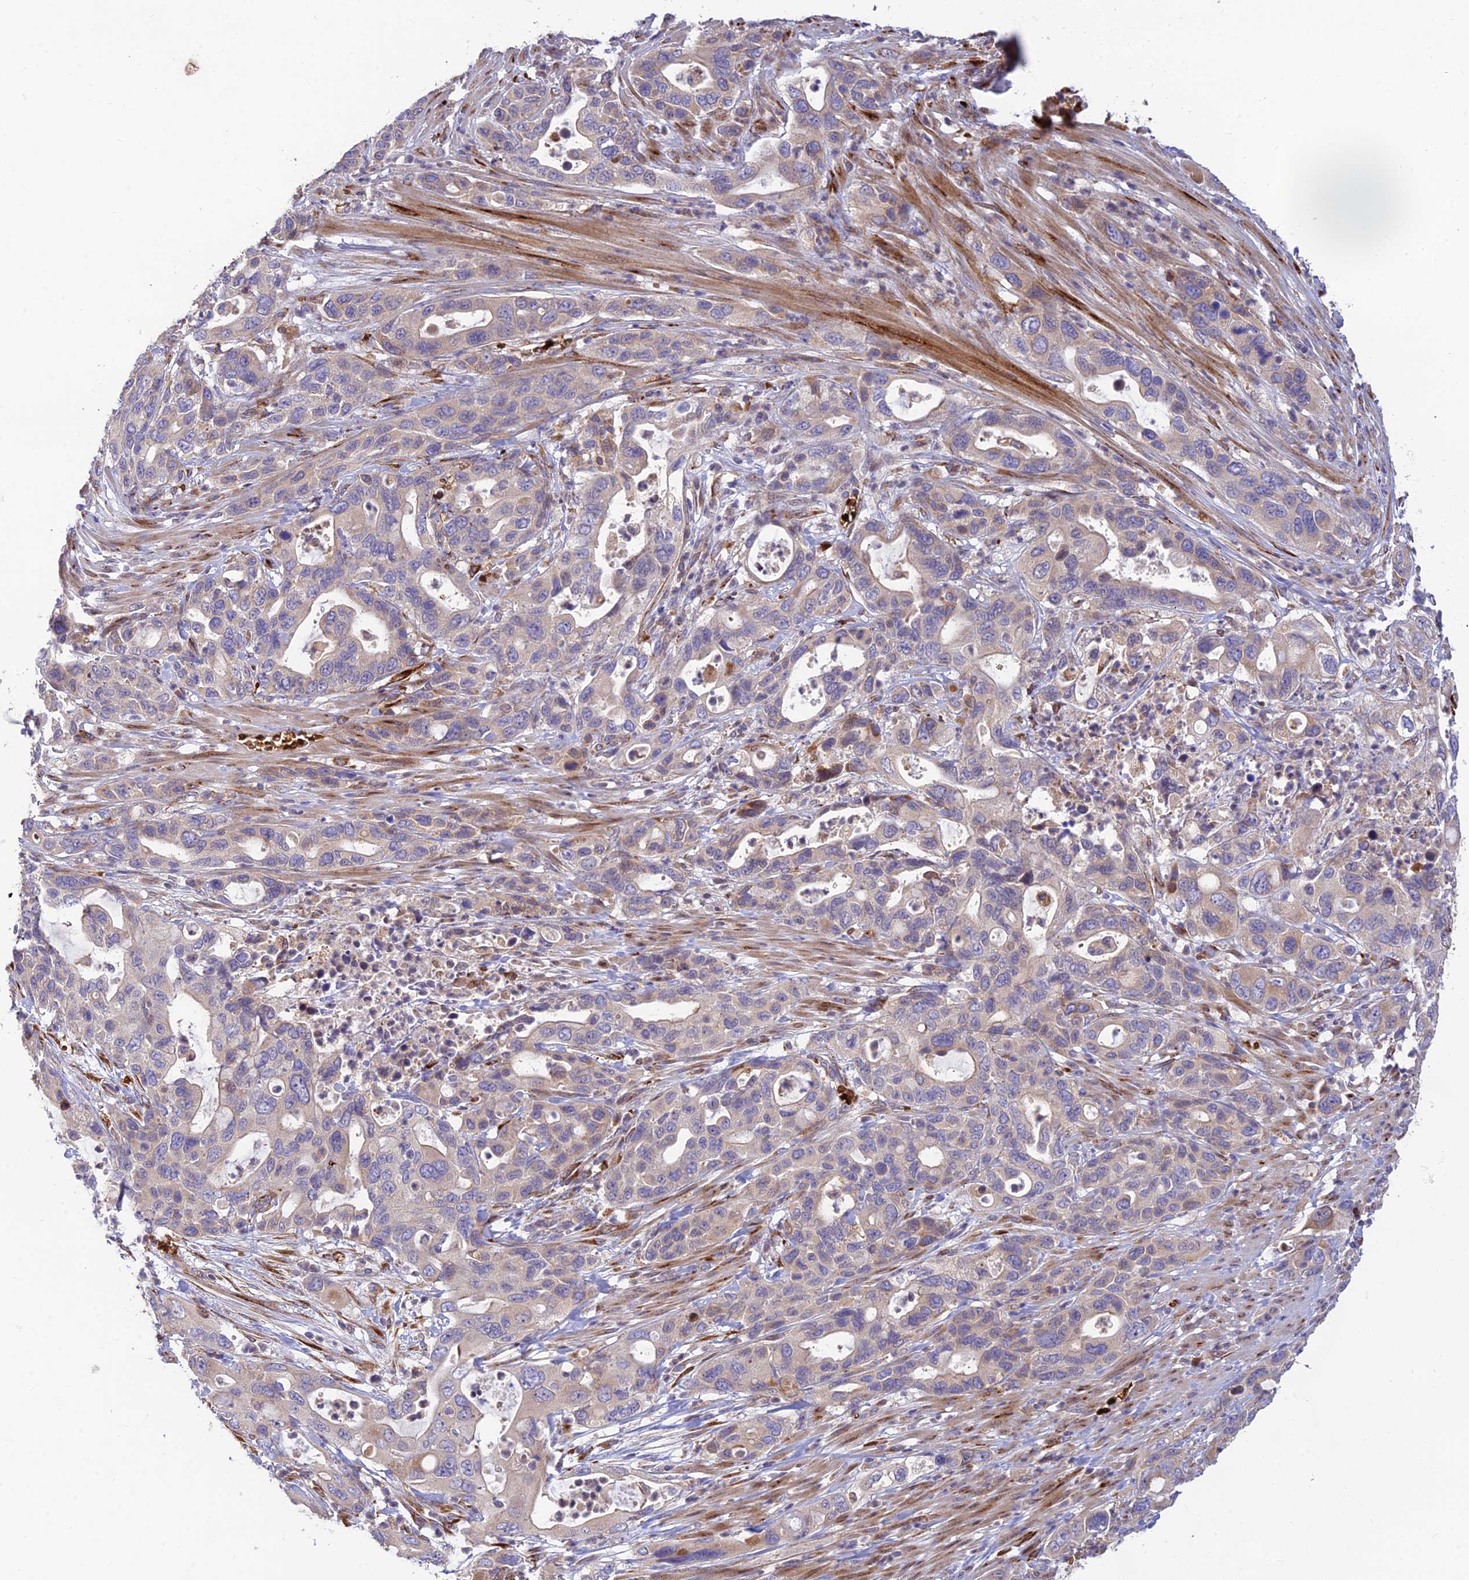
{"staining": {"intensity": "negative", "quantity": "none", "location": "none"}, "tissue": "pancreatic cancer", "cell_type": "Tumor cells", "image_type": "cancer", "snomed": [{"axis": "morphology", "description": "Adenocarcinoma, NOS"}, {"axis": "topography", "description": "Pancreas"}], "caption": "There is no significant staining in tumor cells of adenocarcinoma (pancreatic).", "gene": "UFSP2", "patient": {"sex": "female", "age": 71}}